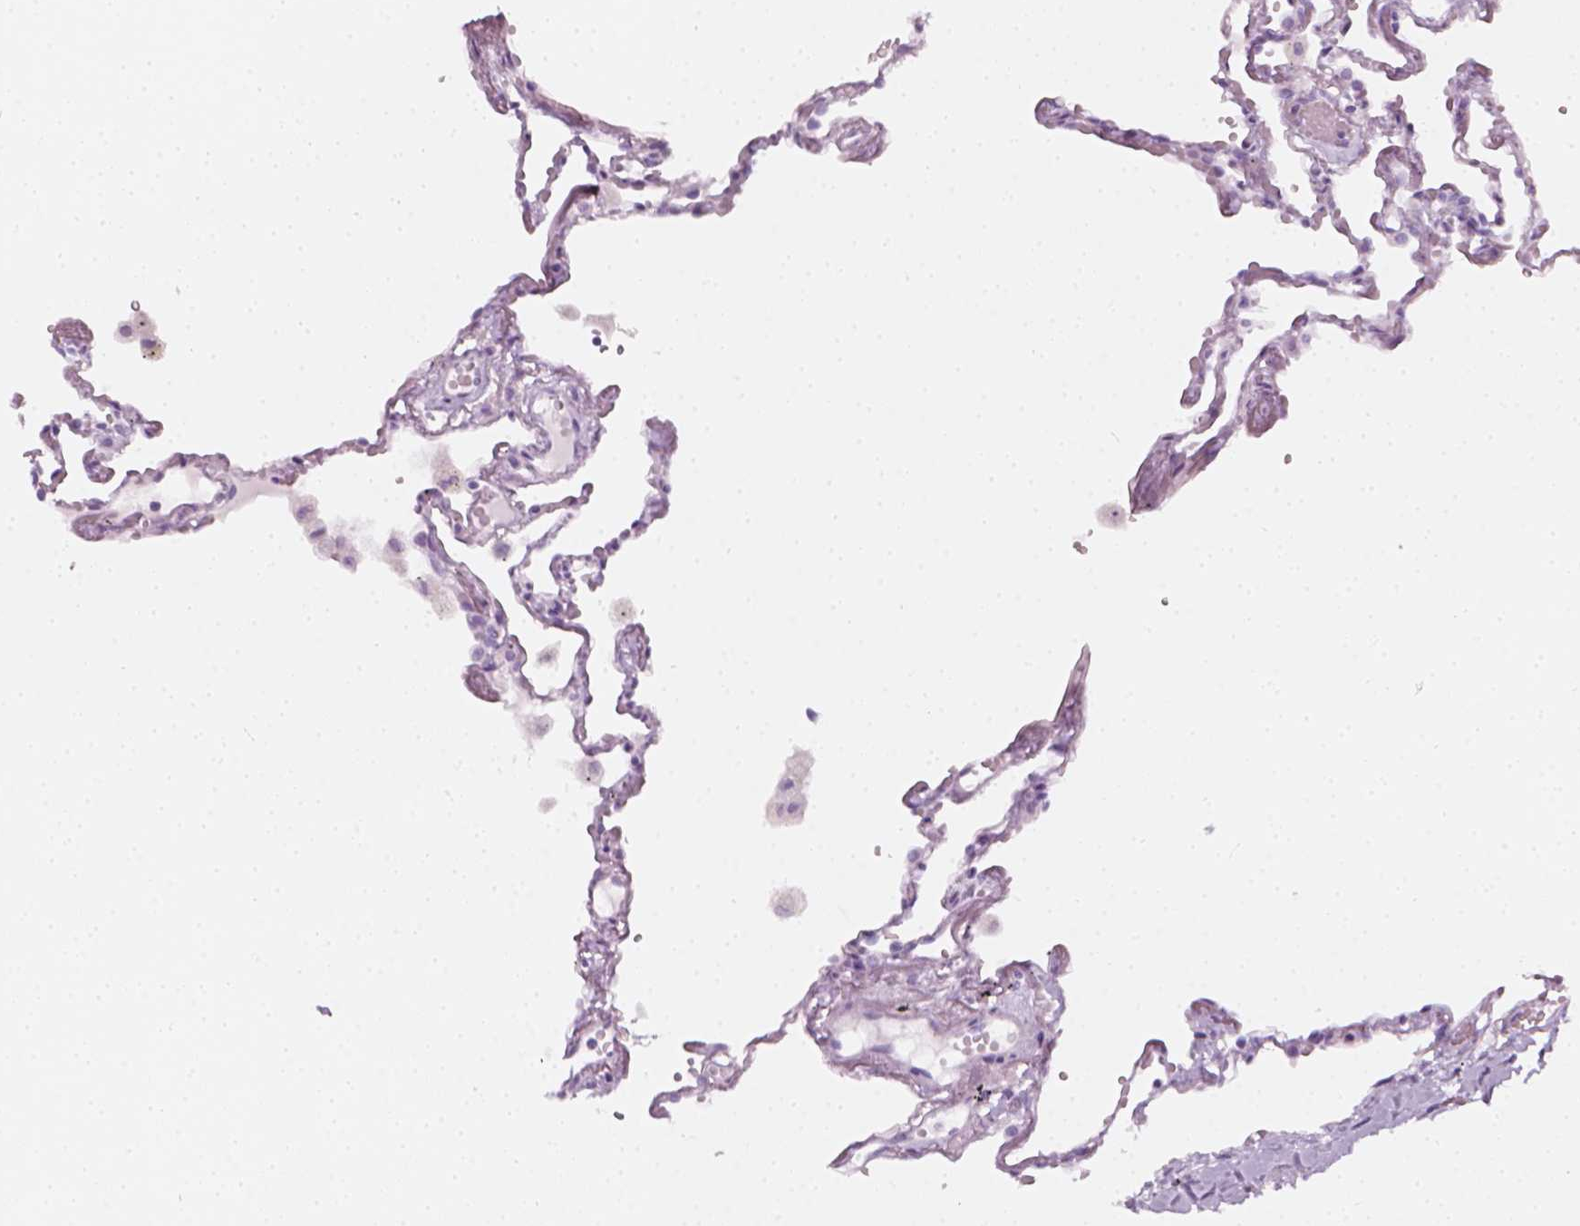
{"staining": {"intensity": "negative", "quantity": "none", "location": "none"}, "tissue": "lung", "cell_type": "Alveolar cells", "image_type": "normal", "snomed": [{"axis": "morphology", "description": "Normal tissue, NOS"}, {"axis": "topography", "description": "Lung"}], "caption": "IHC of benign lung reveals no expression in alveolar cells. (DAB immunohistochemistry (IHC) visualized using brightfield microscopy, high magnification).", "gene": "SCG3", "patient": {"sex": "female", "age": 67}}